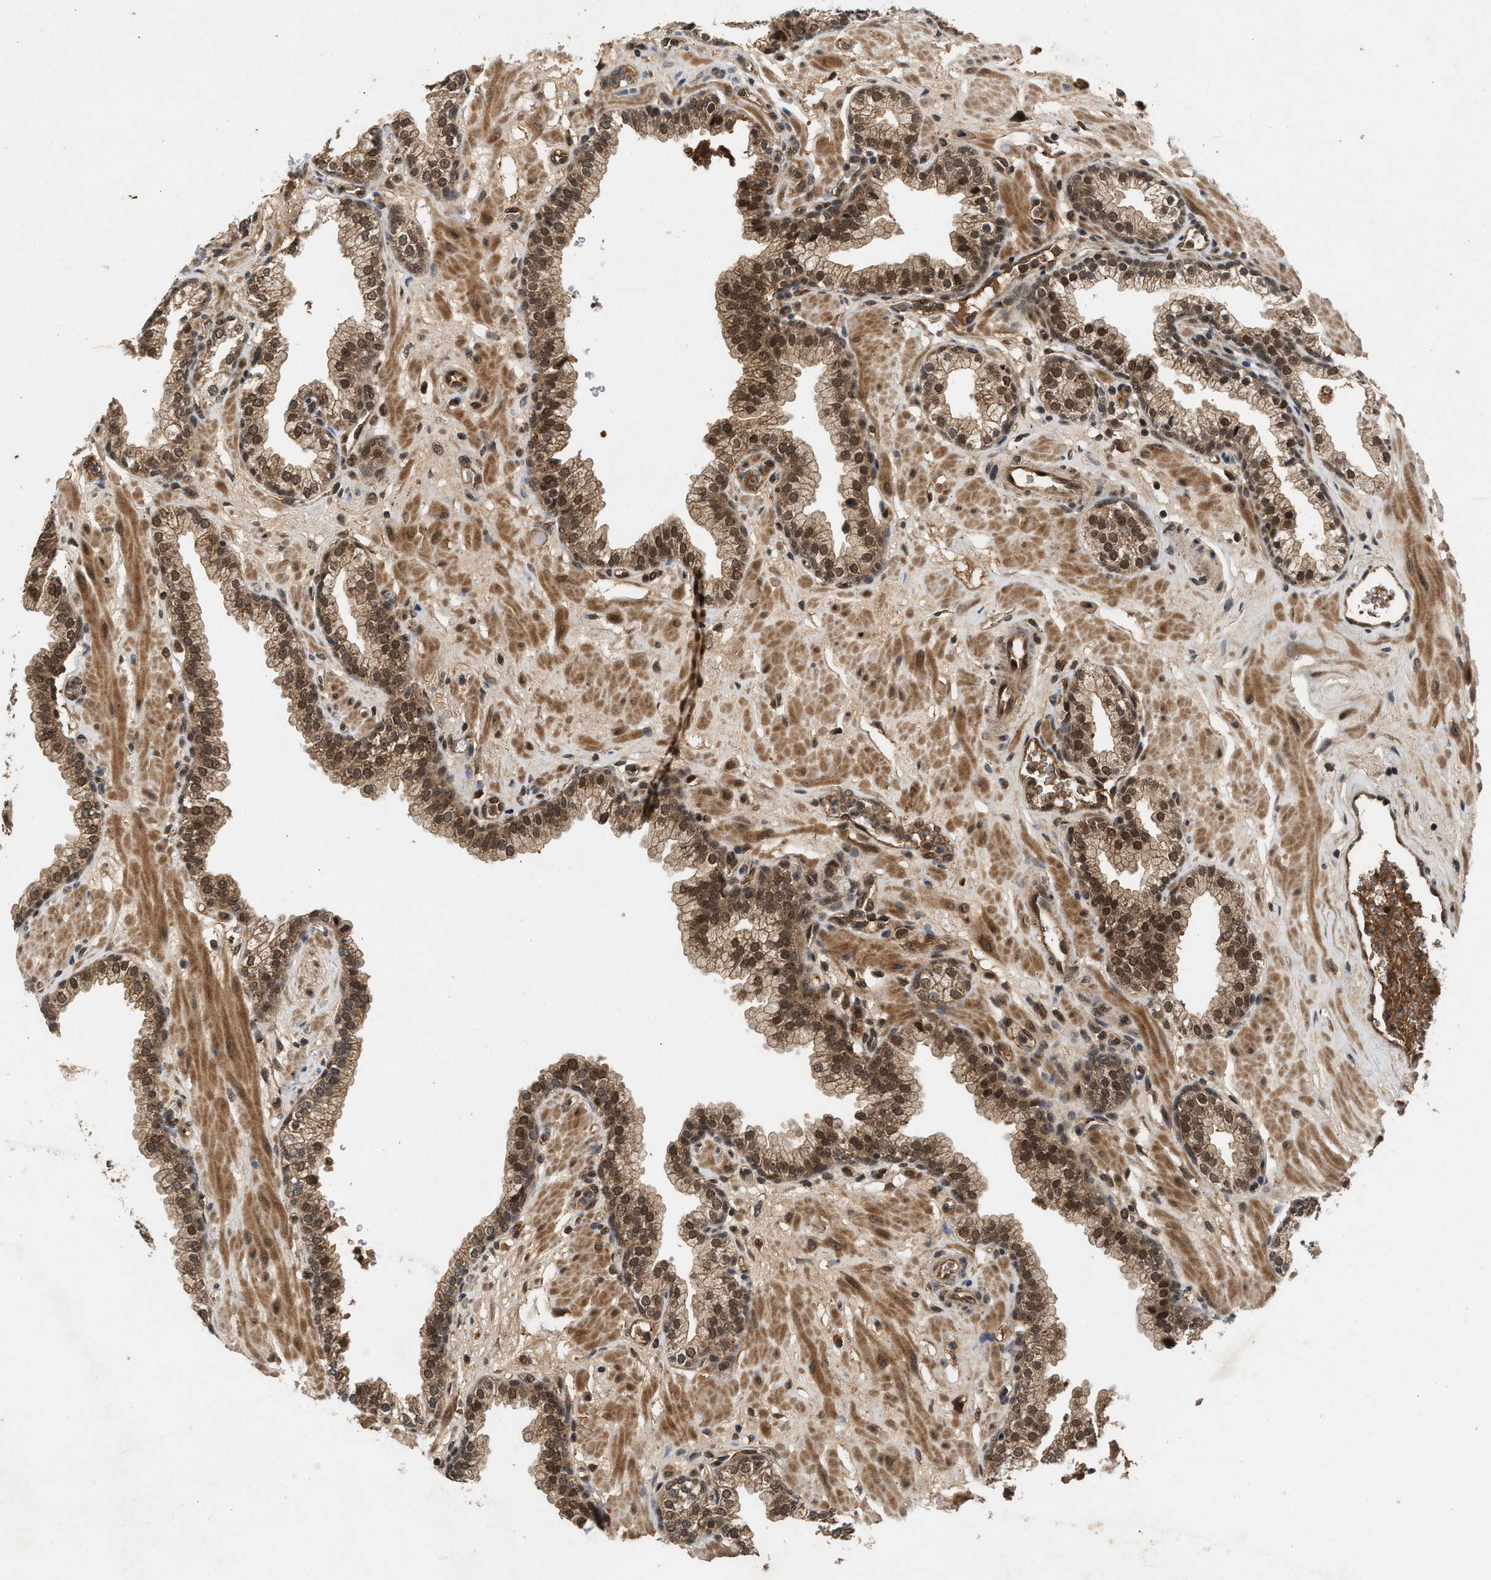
{"staining": {"intensity": "moderate", "quantity": ">75%", "location": "cytoplasmic/membranous,nuclear"}, "tissue": "prostate", "cell_type": "Glandular cells", "image_type": "normal", "snomed": [{"axis": "morphology", "description": "Normal tissue, NOS"}, {"axis": "morphology", "description": "Urothelial carcinoma, Low grade"}, {"axis": "topography", "description": "Urinary bladder"}, {"axis": "topography", "description": "Prostate"}], "caption": "Immunohistochemical staining of benign human prostate shows medium levels of moderate cytoplasmic/membranous,nuclear staining in approximately >75% of glandular cells.", "gene": "RUSC2", "patient": {"sex": "male", "age": 60}}